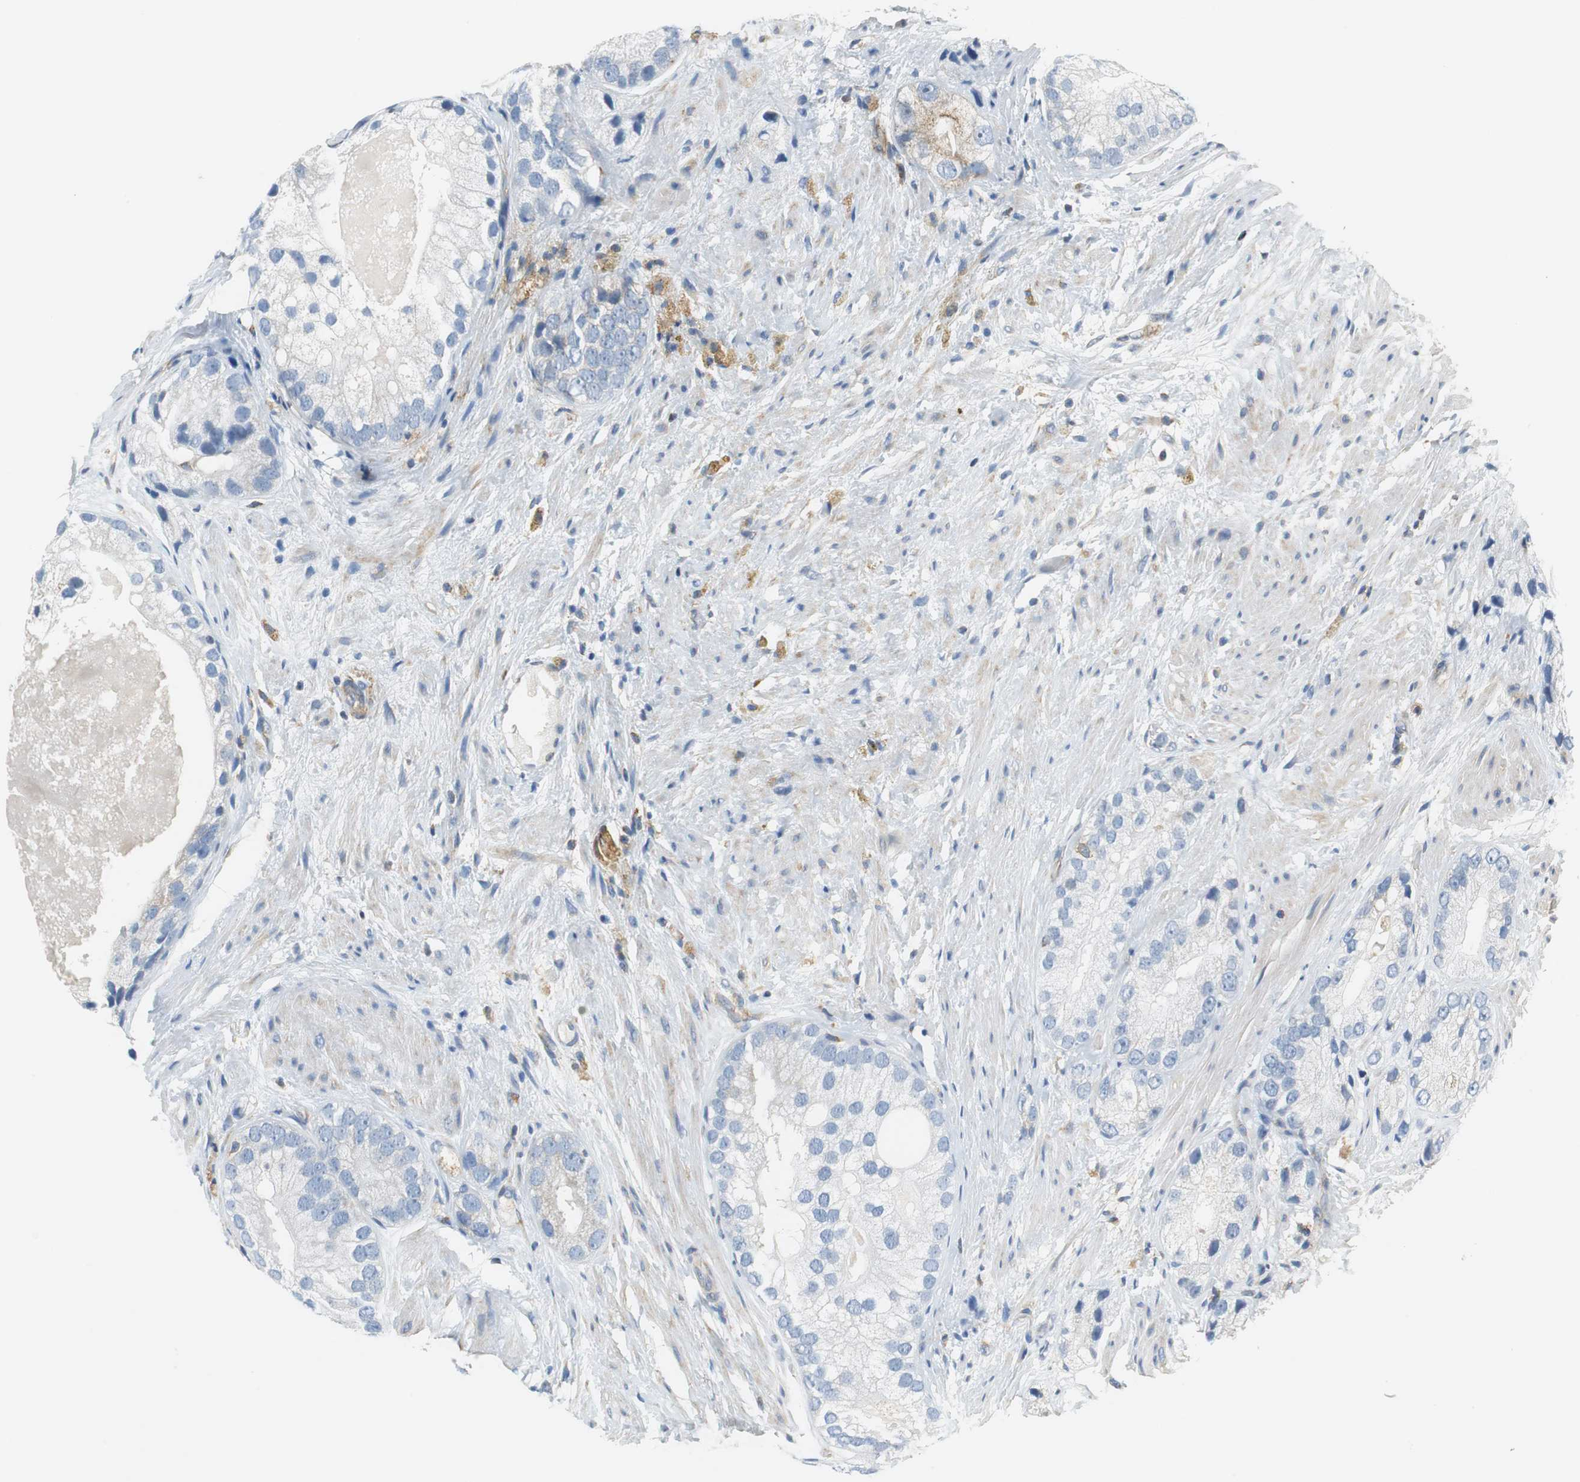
{"staining": {"intensity": "negative", "quantity": "none", "location": "none"}, "tissue": "prostate cancer", "cell_type": "Tumor cells", "image_type": "cancer", "snomed": [{"axis": "morphology", "description": "Adenocarcinoma, Low grade"}, {"axis": "topography", "description": "Prostate"}], "caption": "Human prostate cancer (adenocarcinoma (low-grade)) stained for a protein using immunohistochemistry (IHC) shows no positivity in tumor cells.", "gene": "GSTK1", "patient": {"sex": "male", "age": 69}}